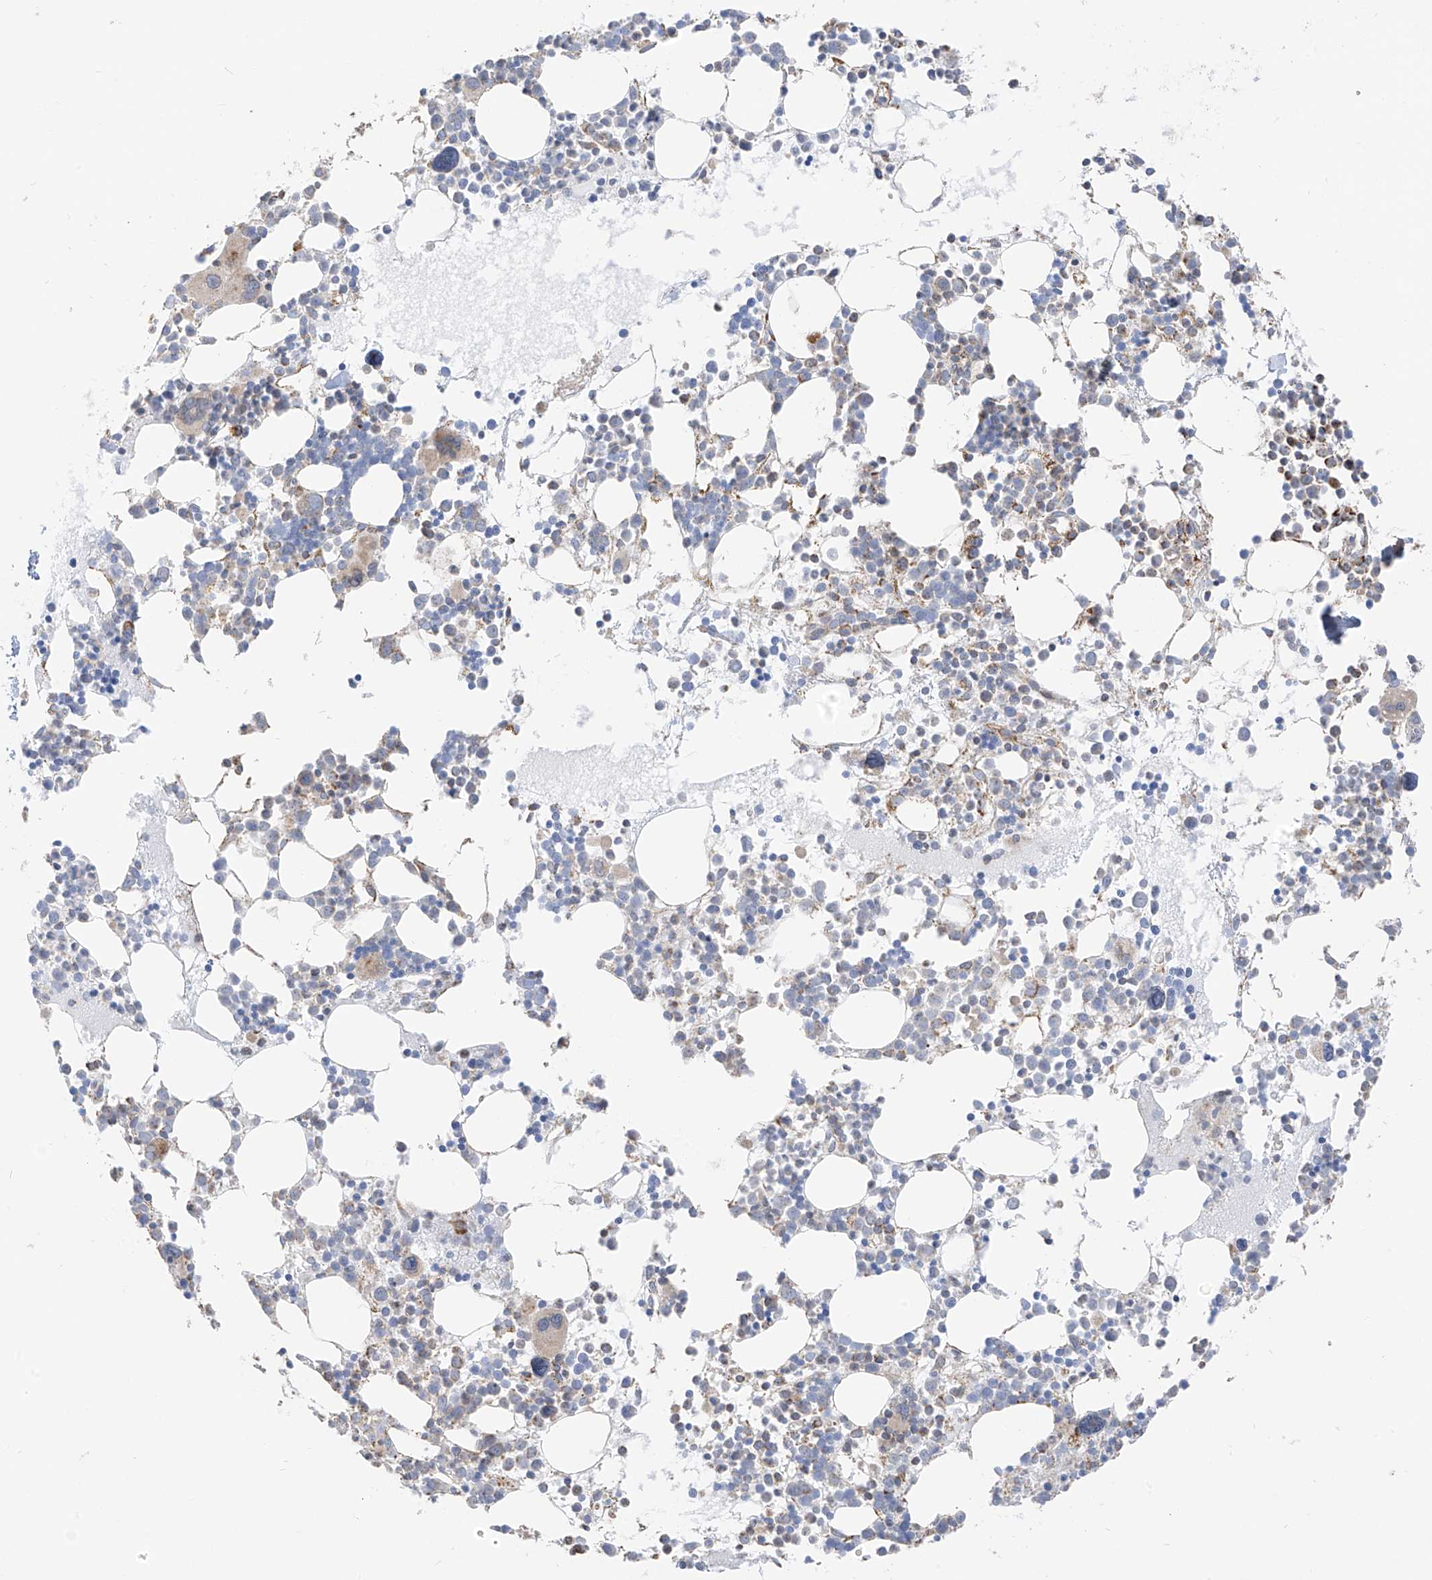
{"staining": {"intensity": "moderate", "quantity": "<25%", "location": "cytoplasmic/membranous"}, "tissue": "bone marrow", "cell_type": "Hematopoietic cells", "image_type": "normal", "snomed": [{"axis": "morphology", "description": "Normal tissue, NOS"}, {"axis": "topography", "description": "Bone marrow"}], "caption": "An immunohistochemistry (IHC) histopathology image of normal tissue is shown. Protein staining in brown labels moderate cytoplasmic/membranous positivity in bone marrow within hematopoietic cells. (DAB IHC with brightfield microscopy, high magnification).", "gene": "ETHE1", "patient": {"sex": "female", "age": 62}}